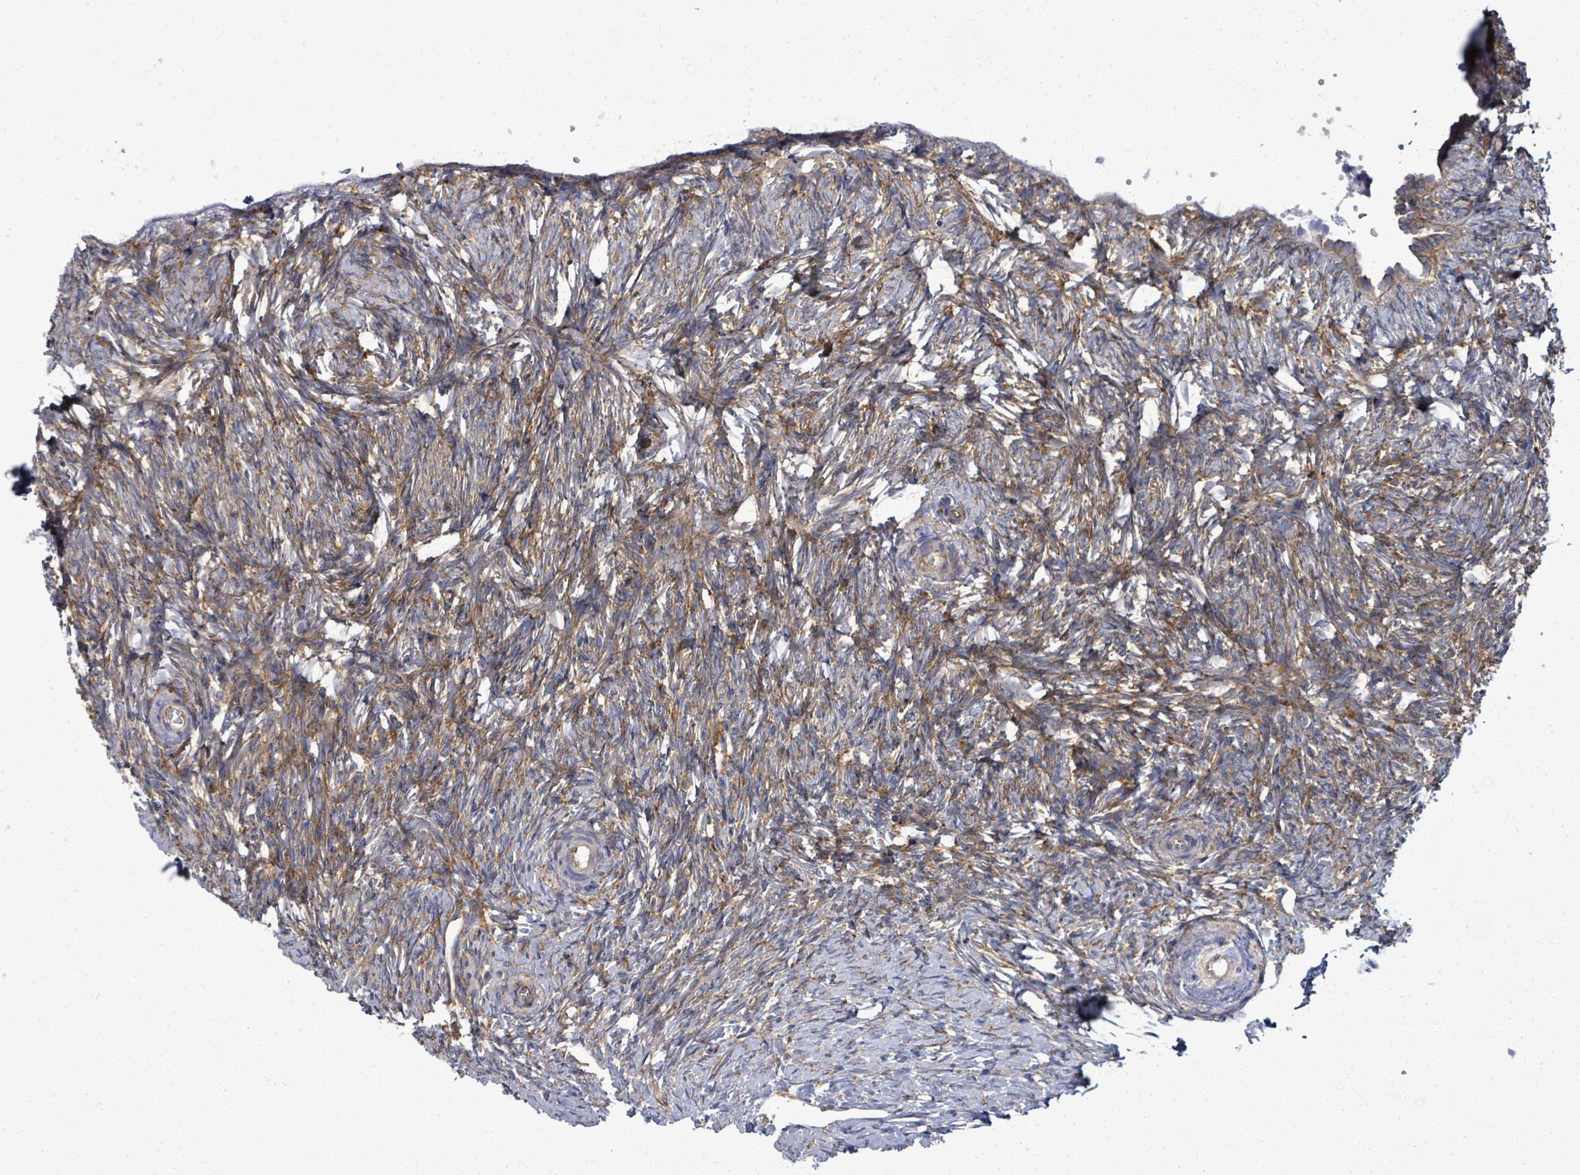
{"staining": {"intensity": "moderate", "quantity": ">75%", "location": "cytoplasmic/membranous"}, "tissue": "ovary", "cell_type": "Ovarian stroma cells", "image_type": "normal", "snomed": [{"axis": "morphology", "description": "Normal tissue, NOS"}, {"axis": "topography", "description": "Ovary"}], "caption": "An image showing moderate cytoplasmic/membranous positivity in about >75% of ovarian stroma cells in unremarkable ovary, as visualized by brown immunohistochemical staining.", "gene": "EIF3CL", "patient": {"sex": "female", "age": 51}}